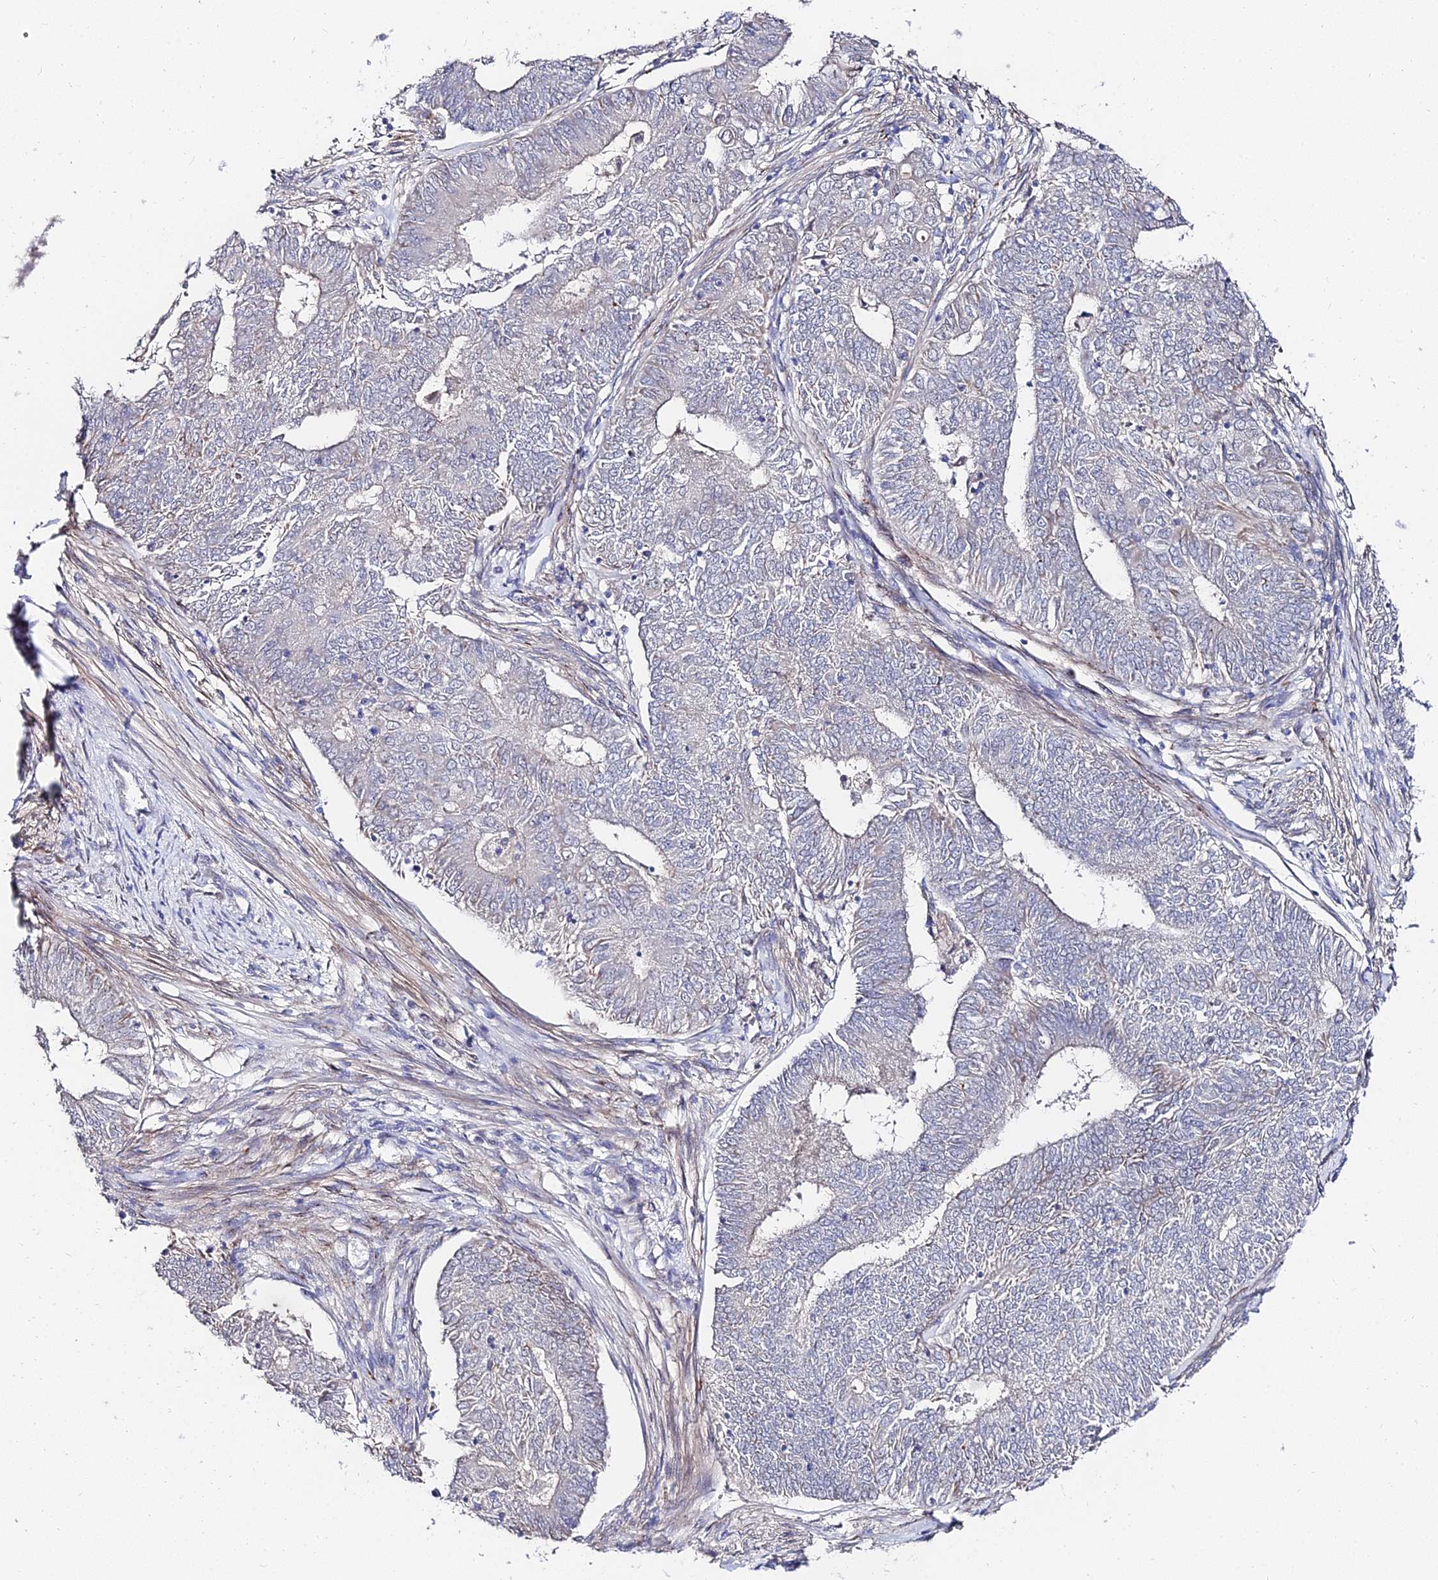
{"staining": {"intensity": "weak", "quantity": "<25%", "location": "cytoplasmic/membranous"}, "tissue": "endometrial cancer", "cell_type": "Tumor cells", "image_type": "cancer", "snomed": [{"axis": "morphology", "description": "Adenocarcinoma, NOS"}, {"axis": "topography", "description": "Endometrium"}], "caption": "This is an IHC micrograph of adenocarcinoma (endometrial). There is no staining in tumor cells.", "gene": "BORCS8", "patient": {"sex": "female", "age": 62}}